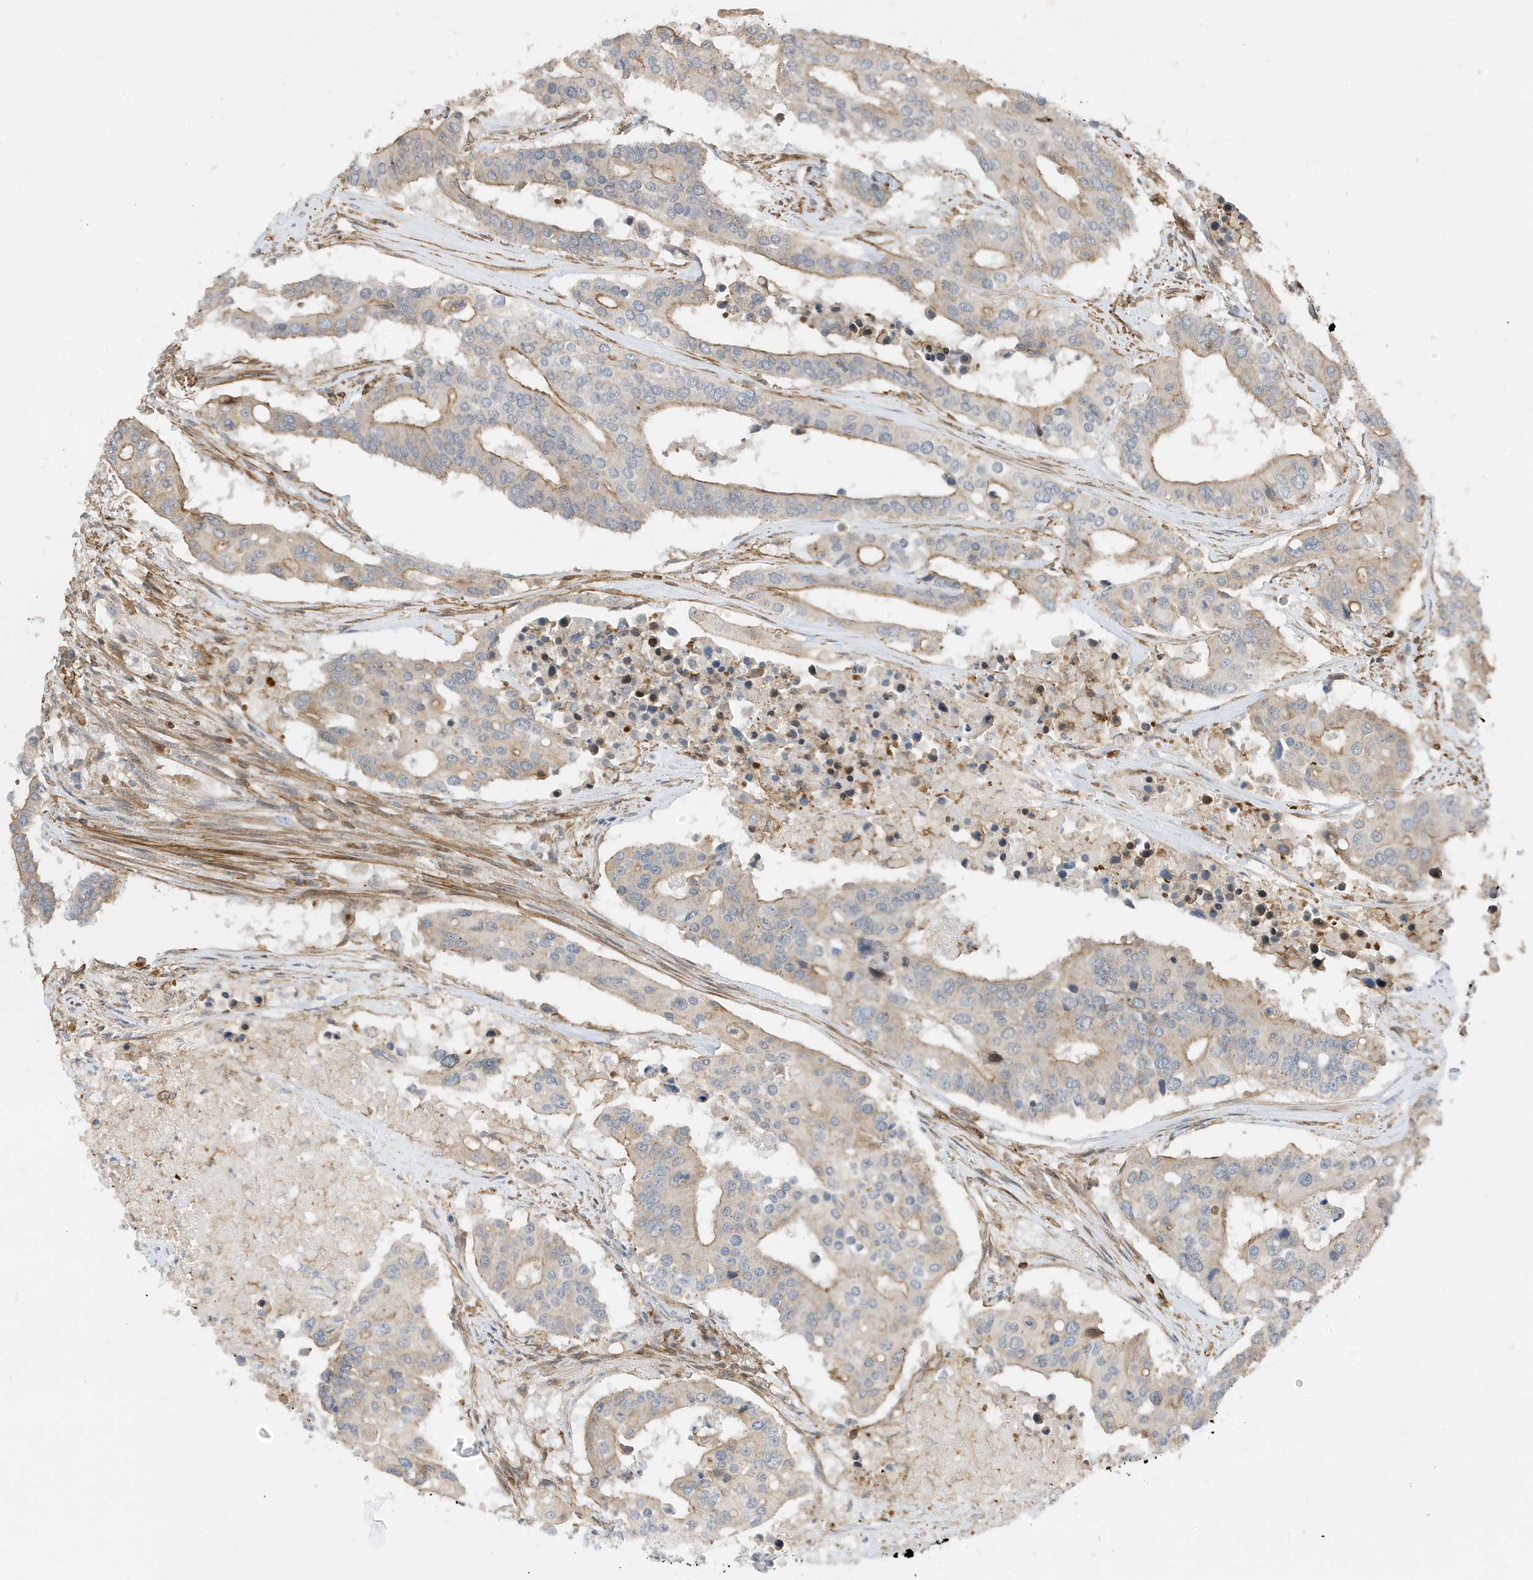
{"staining": {"intensity": "moderate", "quantity": "25%-75%", "location": "cytoplasmic/membranous"}, "tissue": "colorectal cancer", "cell_type": "Tumor cells", "image_type": "cancer", "snomed": [{"axis": "morphology", "description": "Adenocarcinoma, NOS"}, {"axis": "topography", "description": "Colon"}], "caption": "Protein expression analysis of colorectal cancer demonstrates moderate cytoplasmic/membranous staining in approximately 25%-75% of tumor cells.", "gene": "TATDN3", "patient": {"sex": "male", "age": 77}}